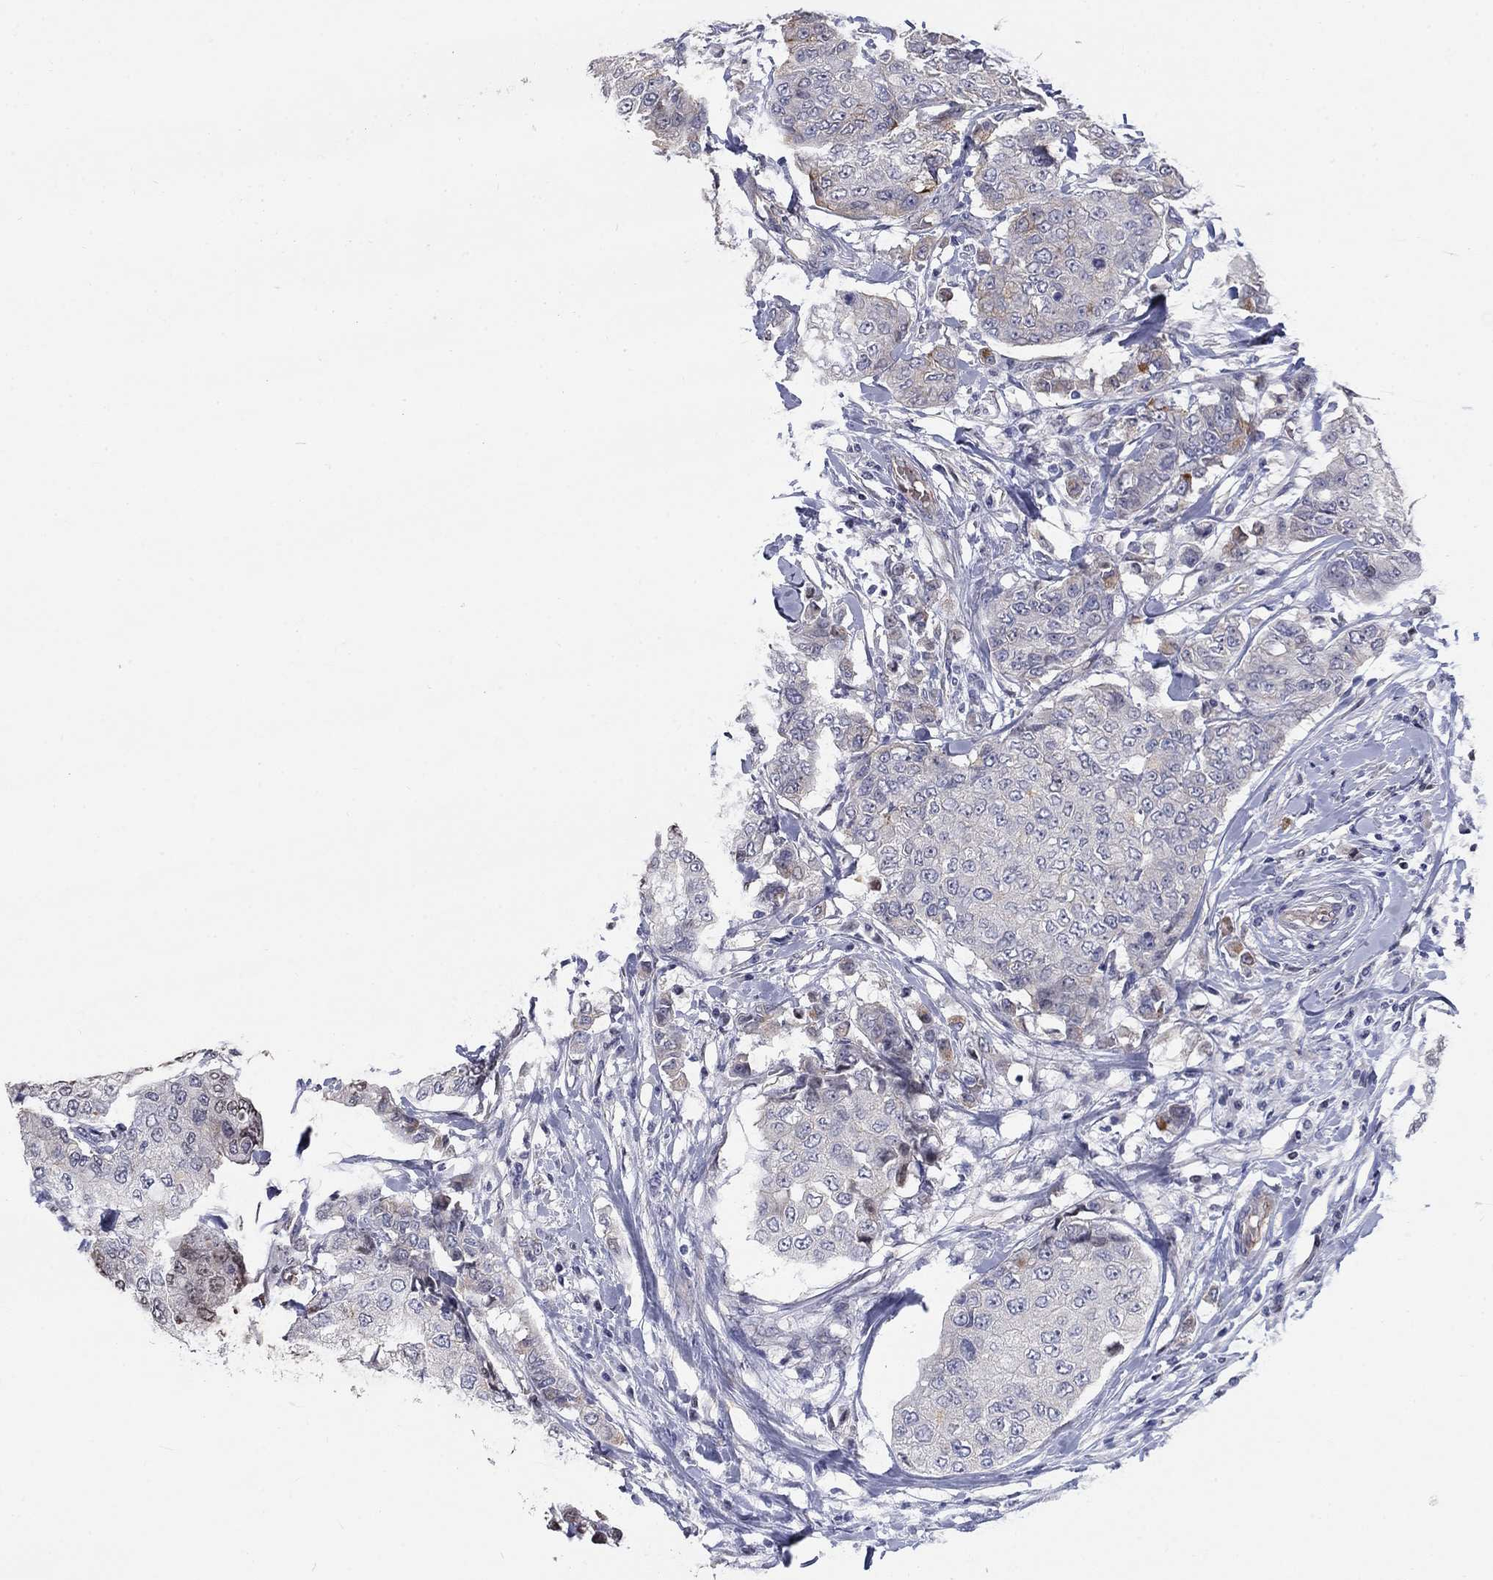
{"staining": {"intensity": "moderate", "quantity": "<25%", "location": "cytoplasmic/membranous"}, "tissue": "breast cancer", "cell_type": "Tumor cells", "image_type": "cancer", "snomed": [{"axis": "morphology", "description": "Duct carcinoma"}, {"axis": "topography", "description": "Breast"}], "caption": "Human intraductal carcinoma (breast) stained with a protein marker exhibits moderate staining in tumor cells.", "gene": "SLC1A1", "patient": {"sex": "female", "age": 27}}